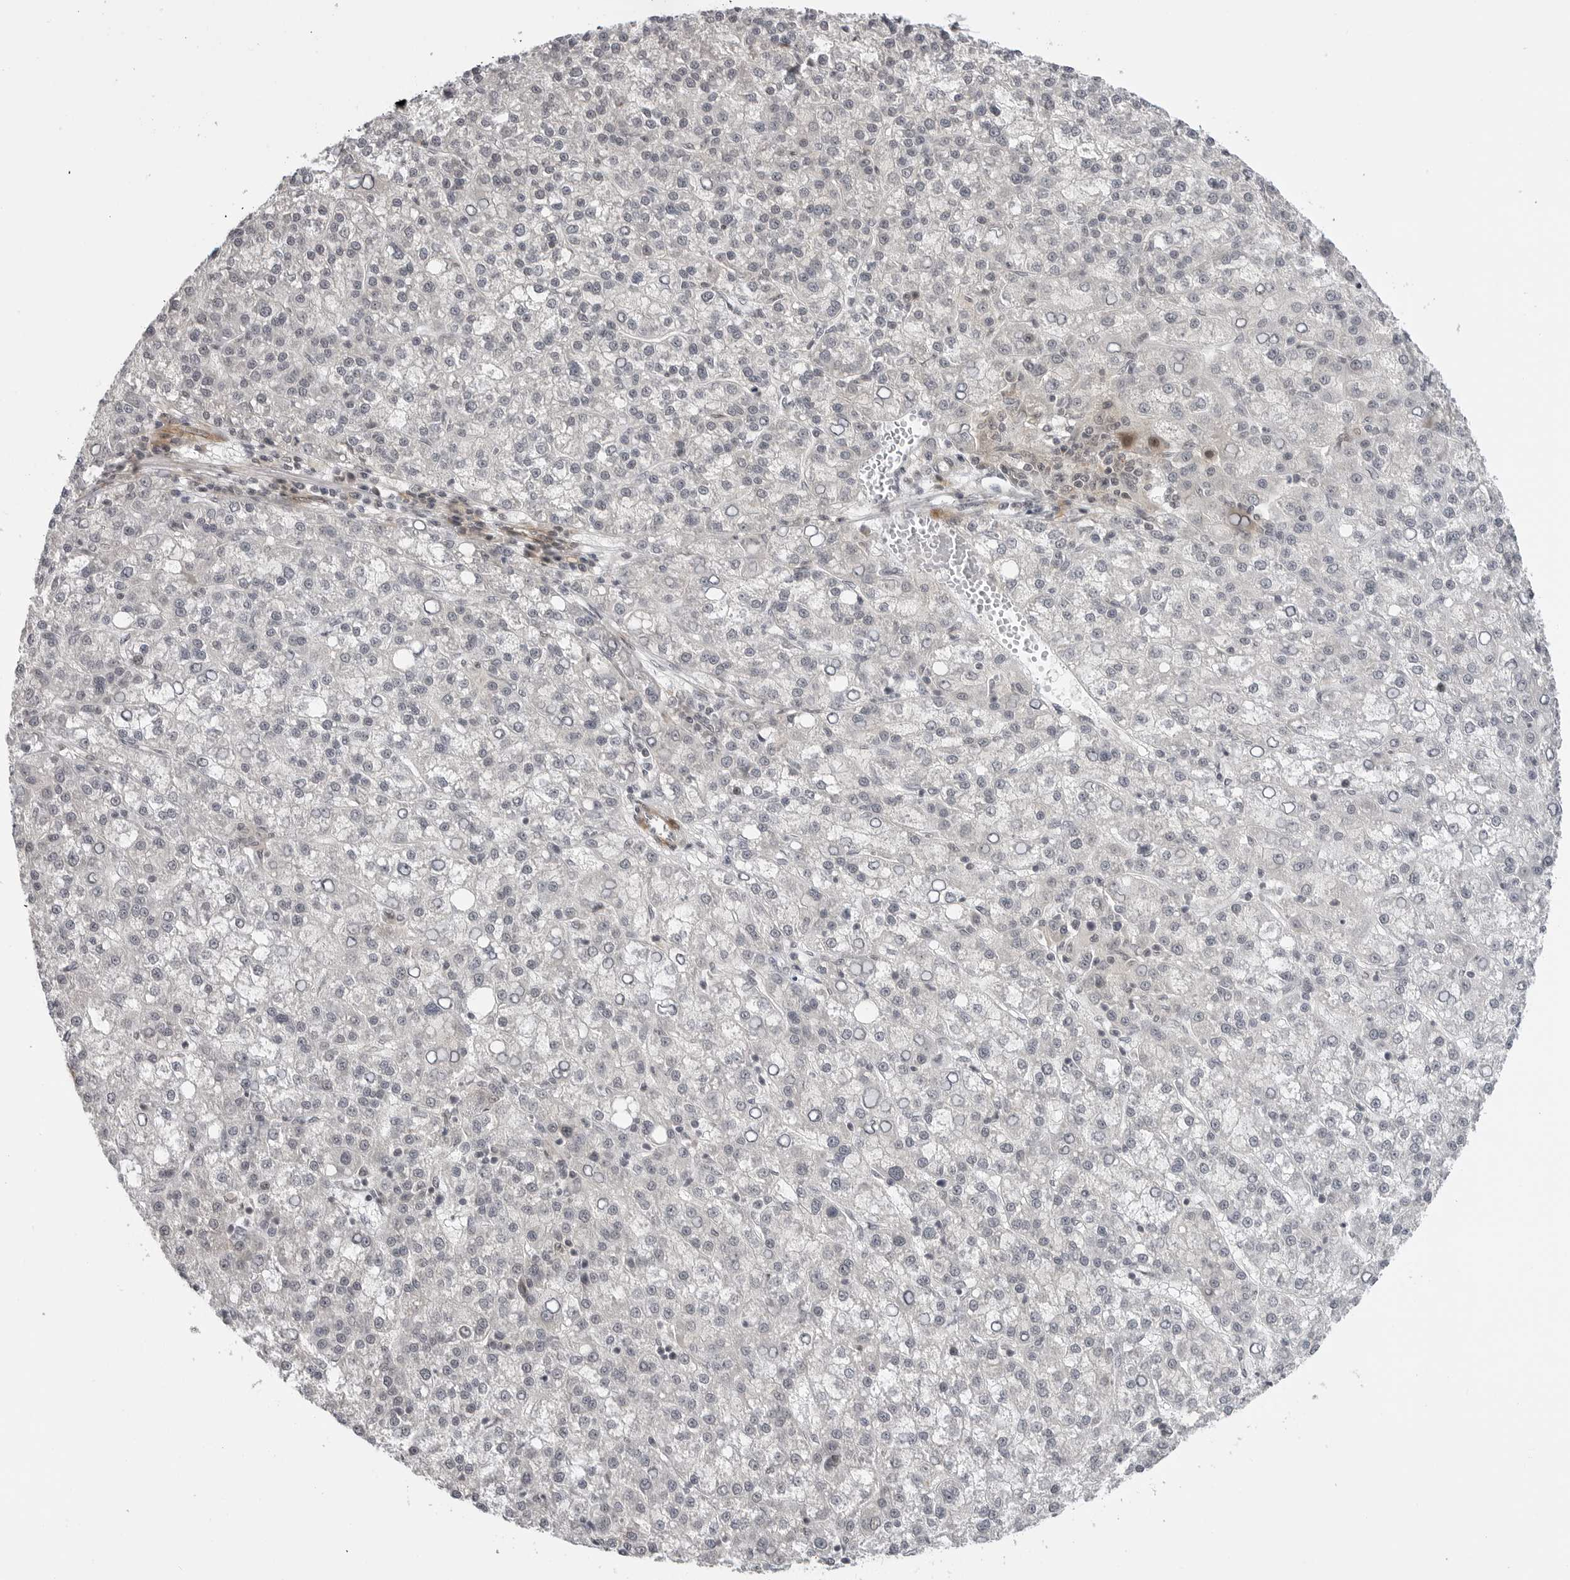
{"staining": {"intensity": "negative", "quantity": "none", "location": "none"}, "tissue": "liver cancer", "cell_type": "Tumor cells", "image_type": "cancer", "snomed": [{"axis": "morphology", "description": "Carcinoma, Hepatocellular, NOS"}, {"axis": "topography", "description": "Liver"}], "caption": "Micrograph shows no protein positivity in tumor cells of liver hepatocellular carcinoma tissue.", "gene": "ADAMTS5", "patient": {"sex": "female", "age": 58}}